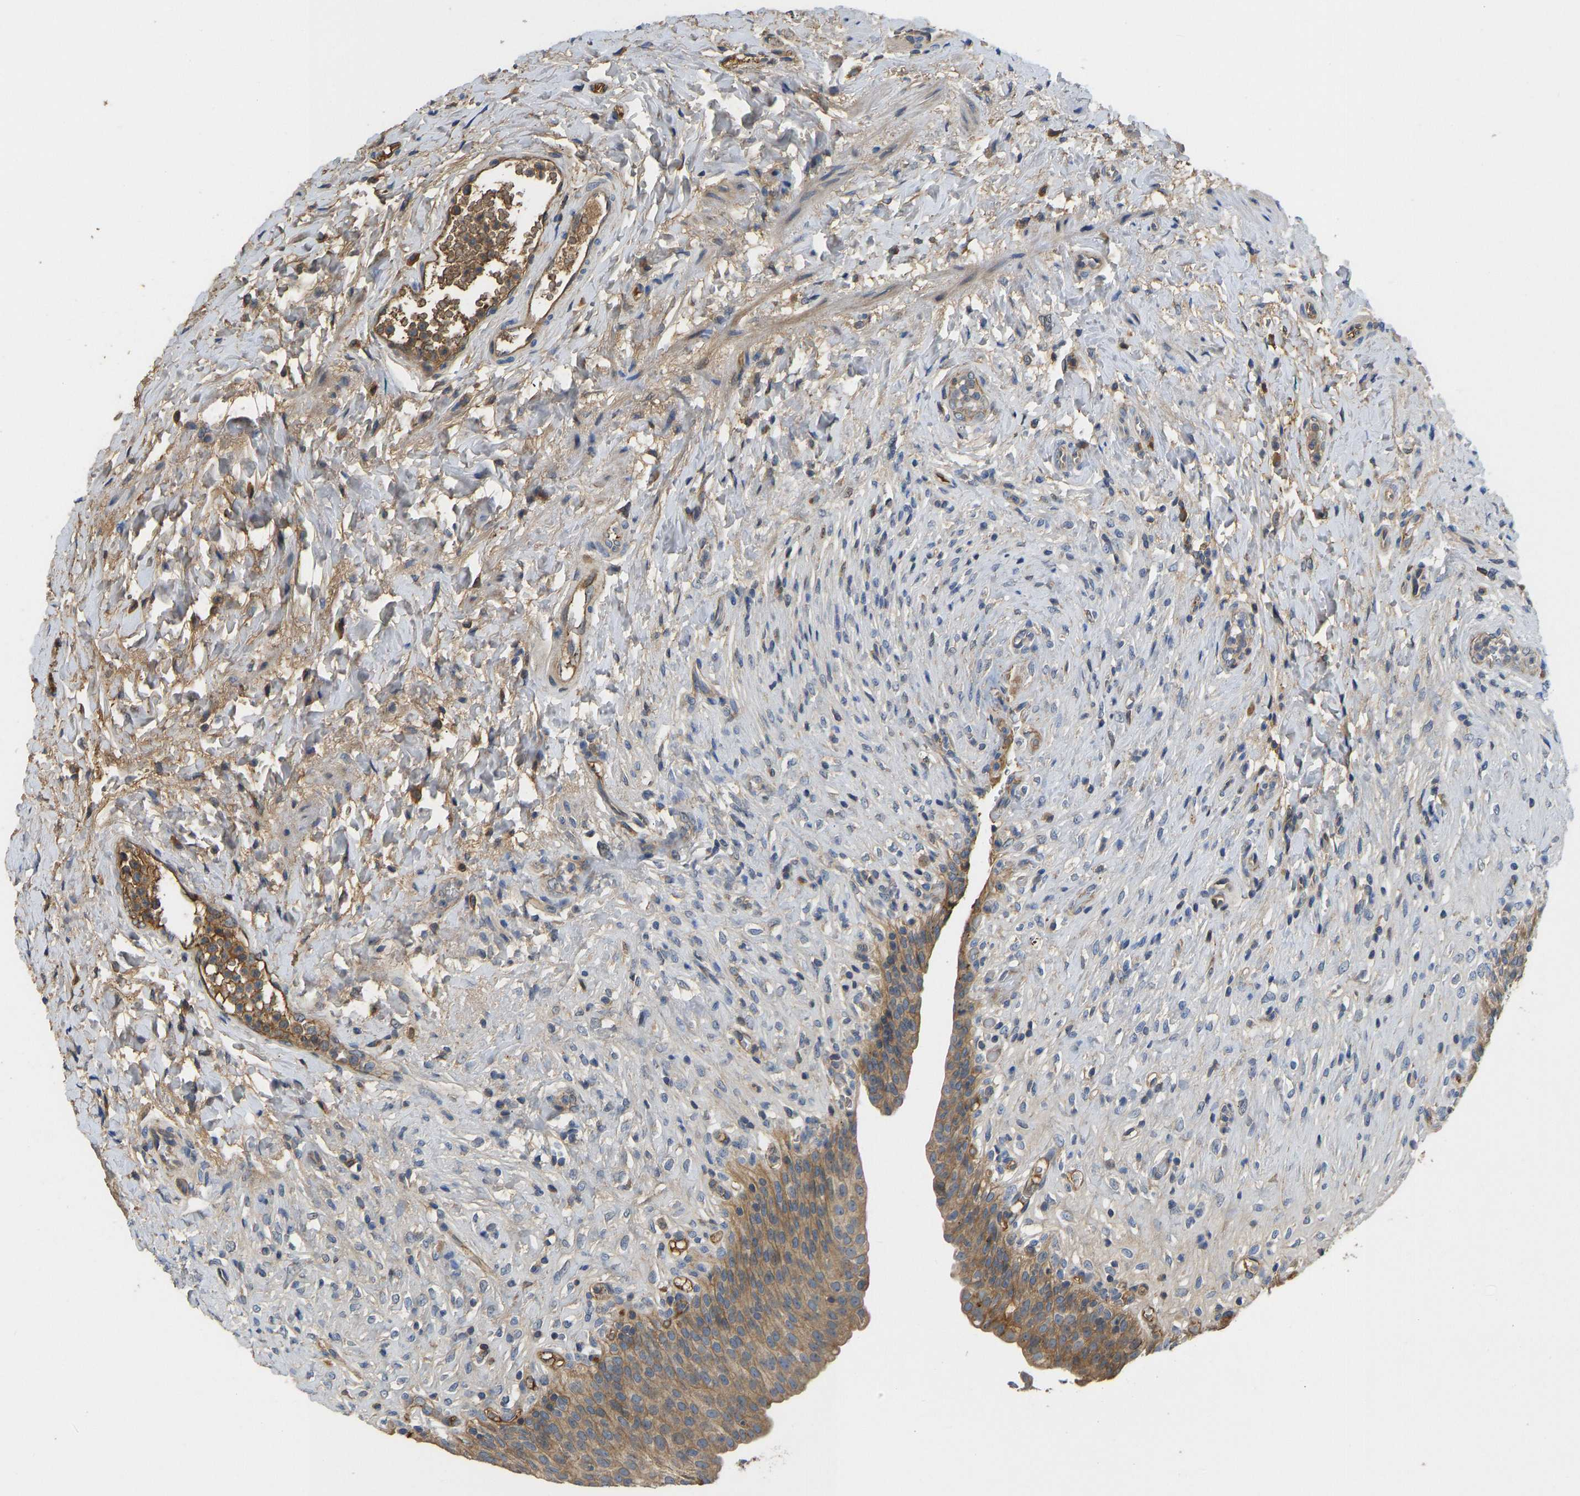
{"staining": {"intensity": "moderate", "quantity": ">75%", "location": "cytoplasmic/membranous"}, "tissue": "urinary bladder", "cell_type": "Urothelial cells", "image_type": "normal", "snomed": [{"axis": "morphology", "description": "Urothelial carcinoma, High grade"}, {"axis": "topography", "description": "Urinary bladder"}], "caption": "Immunohistochemistry of benign urinary bladder reveals medium levels of moderate cytoplasmic/membranous positivity in approximately >75% of urothelial cells.", "gene": "VCPKMT", "patient": {"sex": "male", "age": 46}}